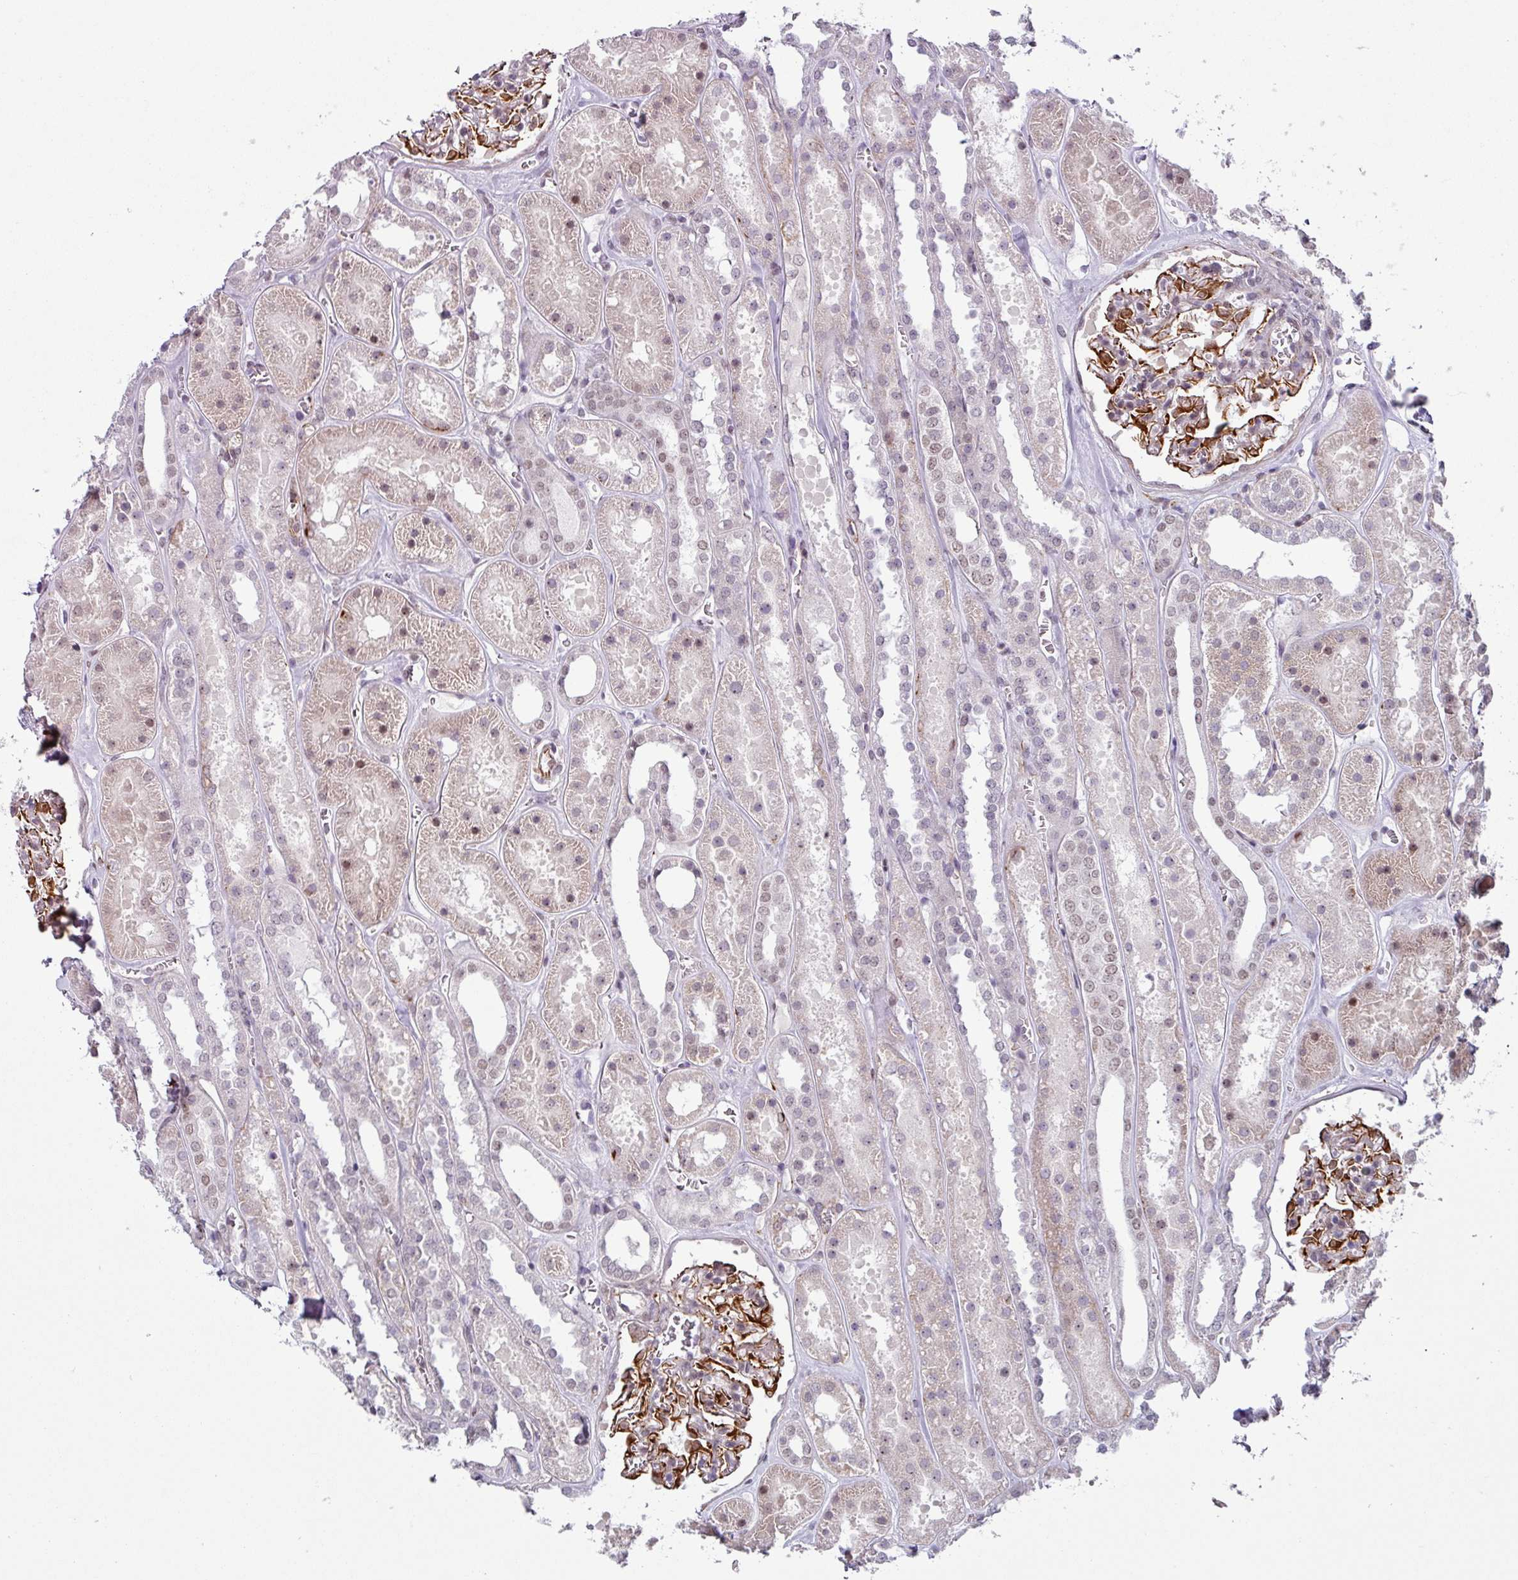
{"staining": {"intensity": "moderate", "quantity": "<25%", "location": "cytoplasmic/membranous"}, "tissue": "kidney", "cell_type": "Cells in glomeruli", "image_type": "normal", "snomed": [{"axis": "morphology", "description": "Normal tissue, NOS"}, {"axis": "topography", "description": "Kidney"}], "caption": "Approximately <25% of cells in glomeruli in benign human kidney display moderate cytoplasmic/membranous protein staining as visualized by brown immunohistochemical staining.", "gene": "CHD3", "patient": {"sex": "female", "age": 41}}